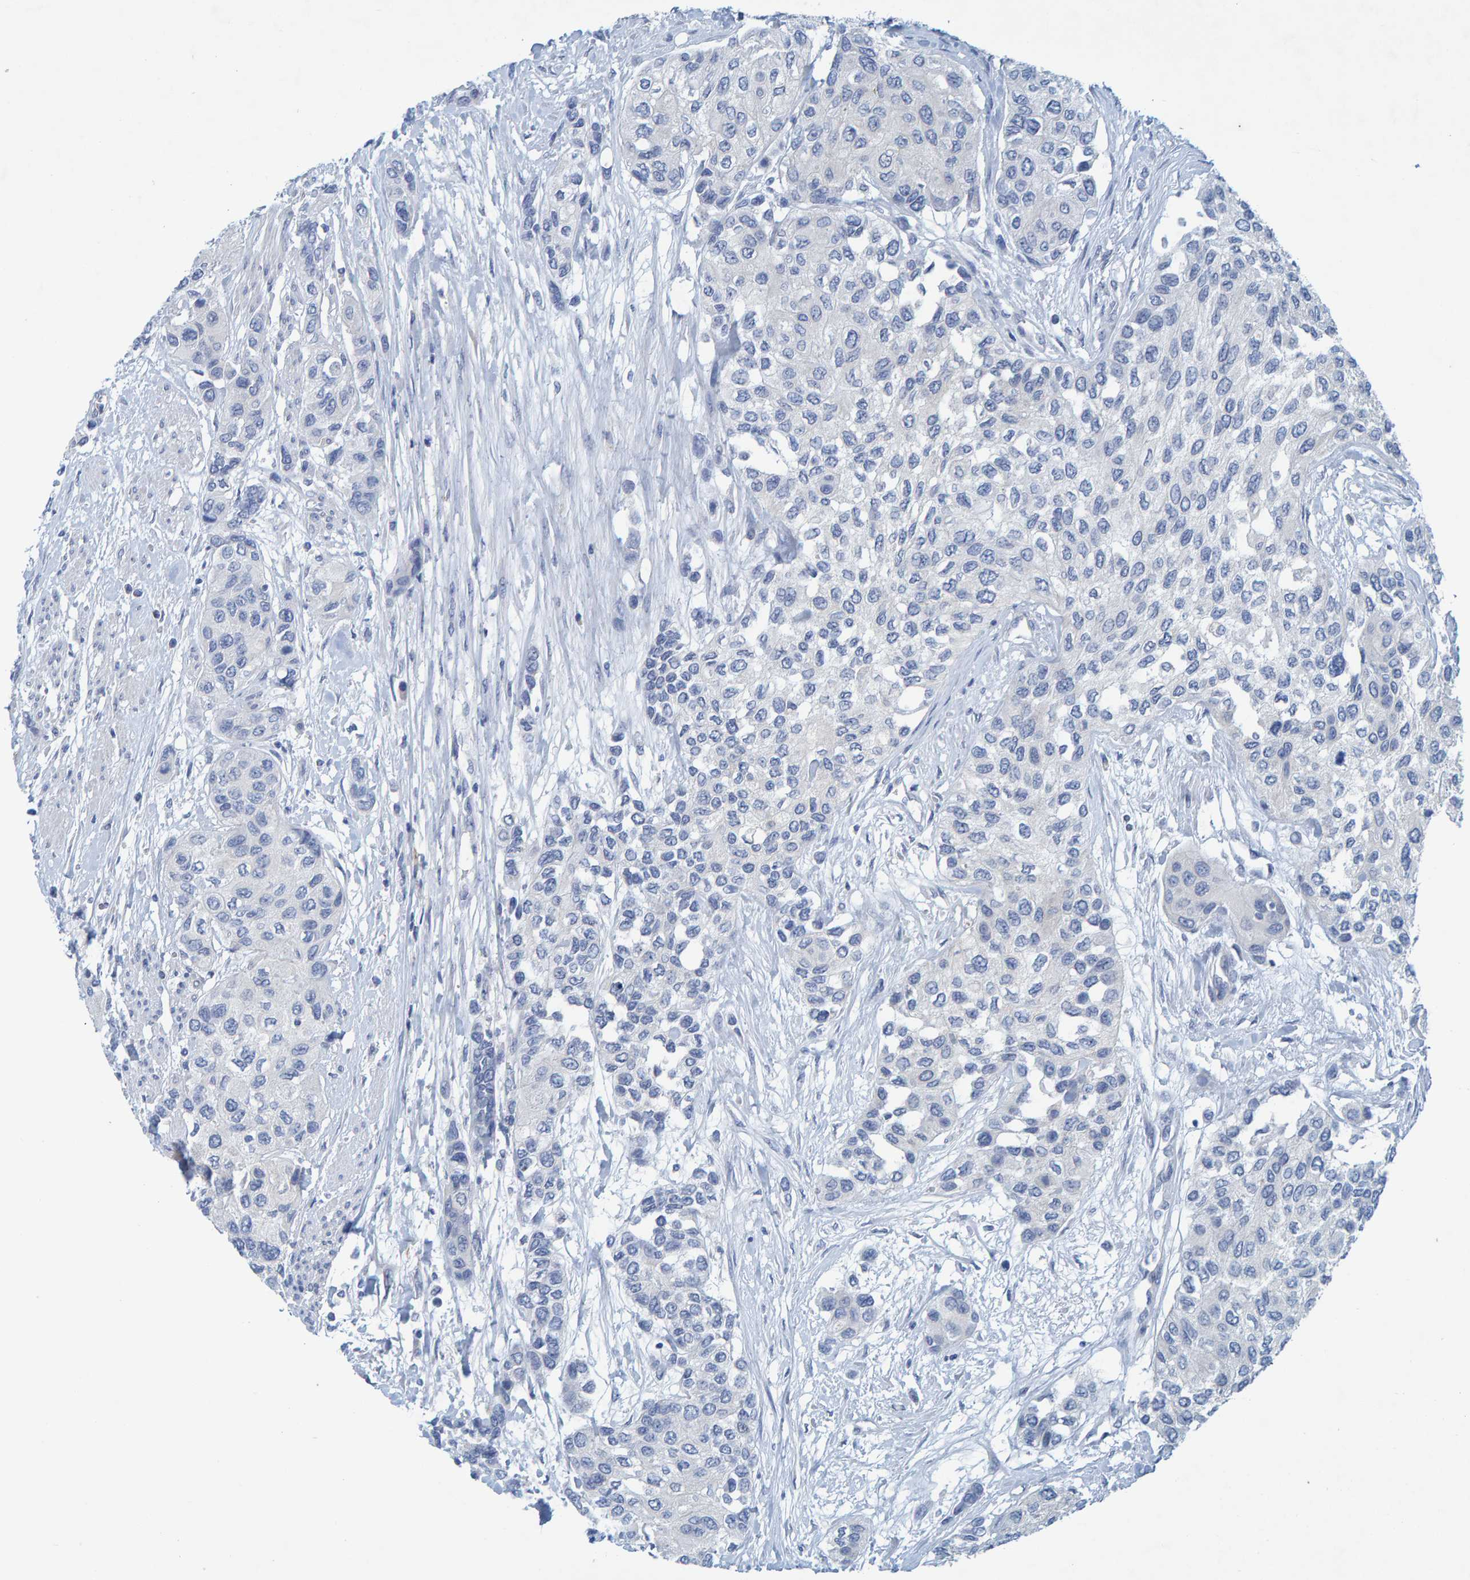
{"staining": {"intensity": "negative", "quantity": "none", "location": "none"}, "tissue": "urothelial cancer", "cell_type": "Tumor cells", "image_type": "cancer", "snomed": [{"axis": "morphology", "description": "Urothelial carcinoma, High grade"}, {"axis": "topography", "description": "Urinary bladder"}], "caption": "Tumor cells are negative for brown protein staining in urothelial cancer.", "gene": "ALAD", "patient": {"sex": "female", "age": 56}}